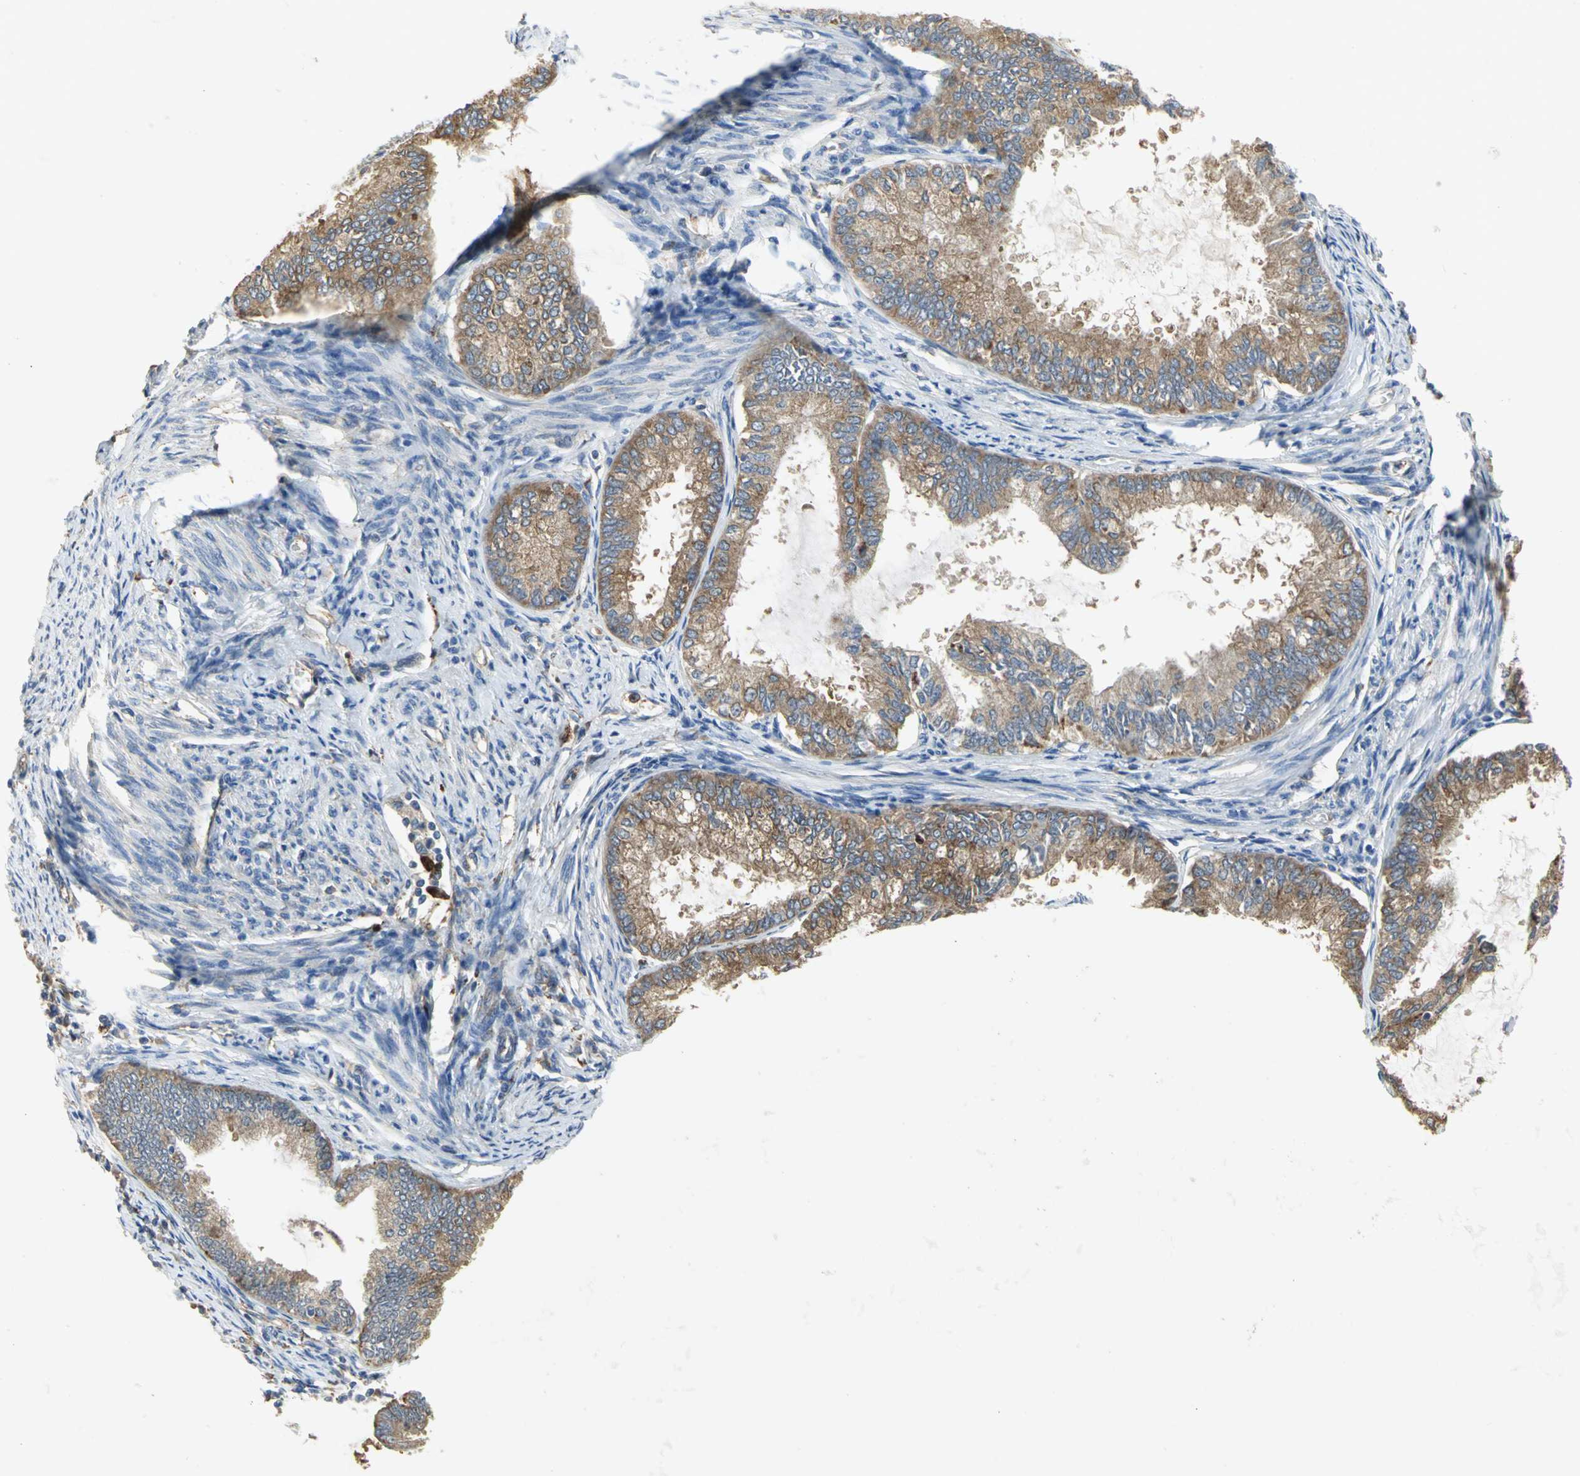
{"staining": {"intensity": "moderate", "quantity": ">75%", "location": "cytoplasmic/membranous"}, "tissue": "endometrial cancer", "cell_type": "Tumor cells", "image_type": "cancer", "snomed": [{"axis": "morphology", "description": "Adenocarcinoma, NOS"}, {"axis": "topography", "description": "Endometrium"}], "caption": "Endometrial cancer stained for a protein (brown) reveals moderate cytoplasmic/membranous positive staining in about >75% of tumor cells.", "gene": "DIAPH2", "patient": {"sex": "female", "age": 86}}